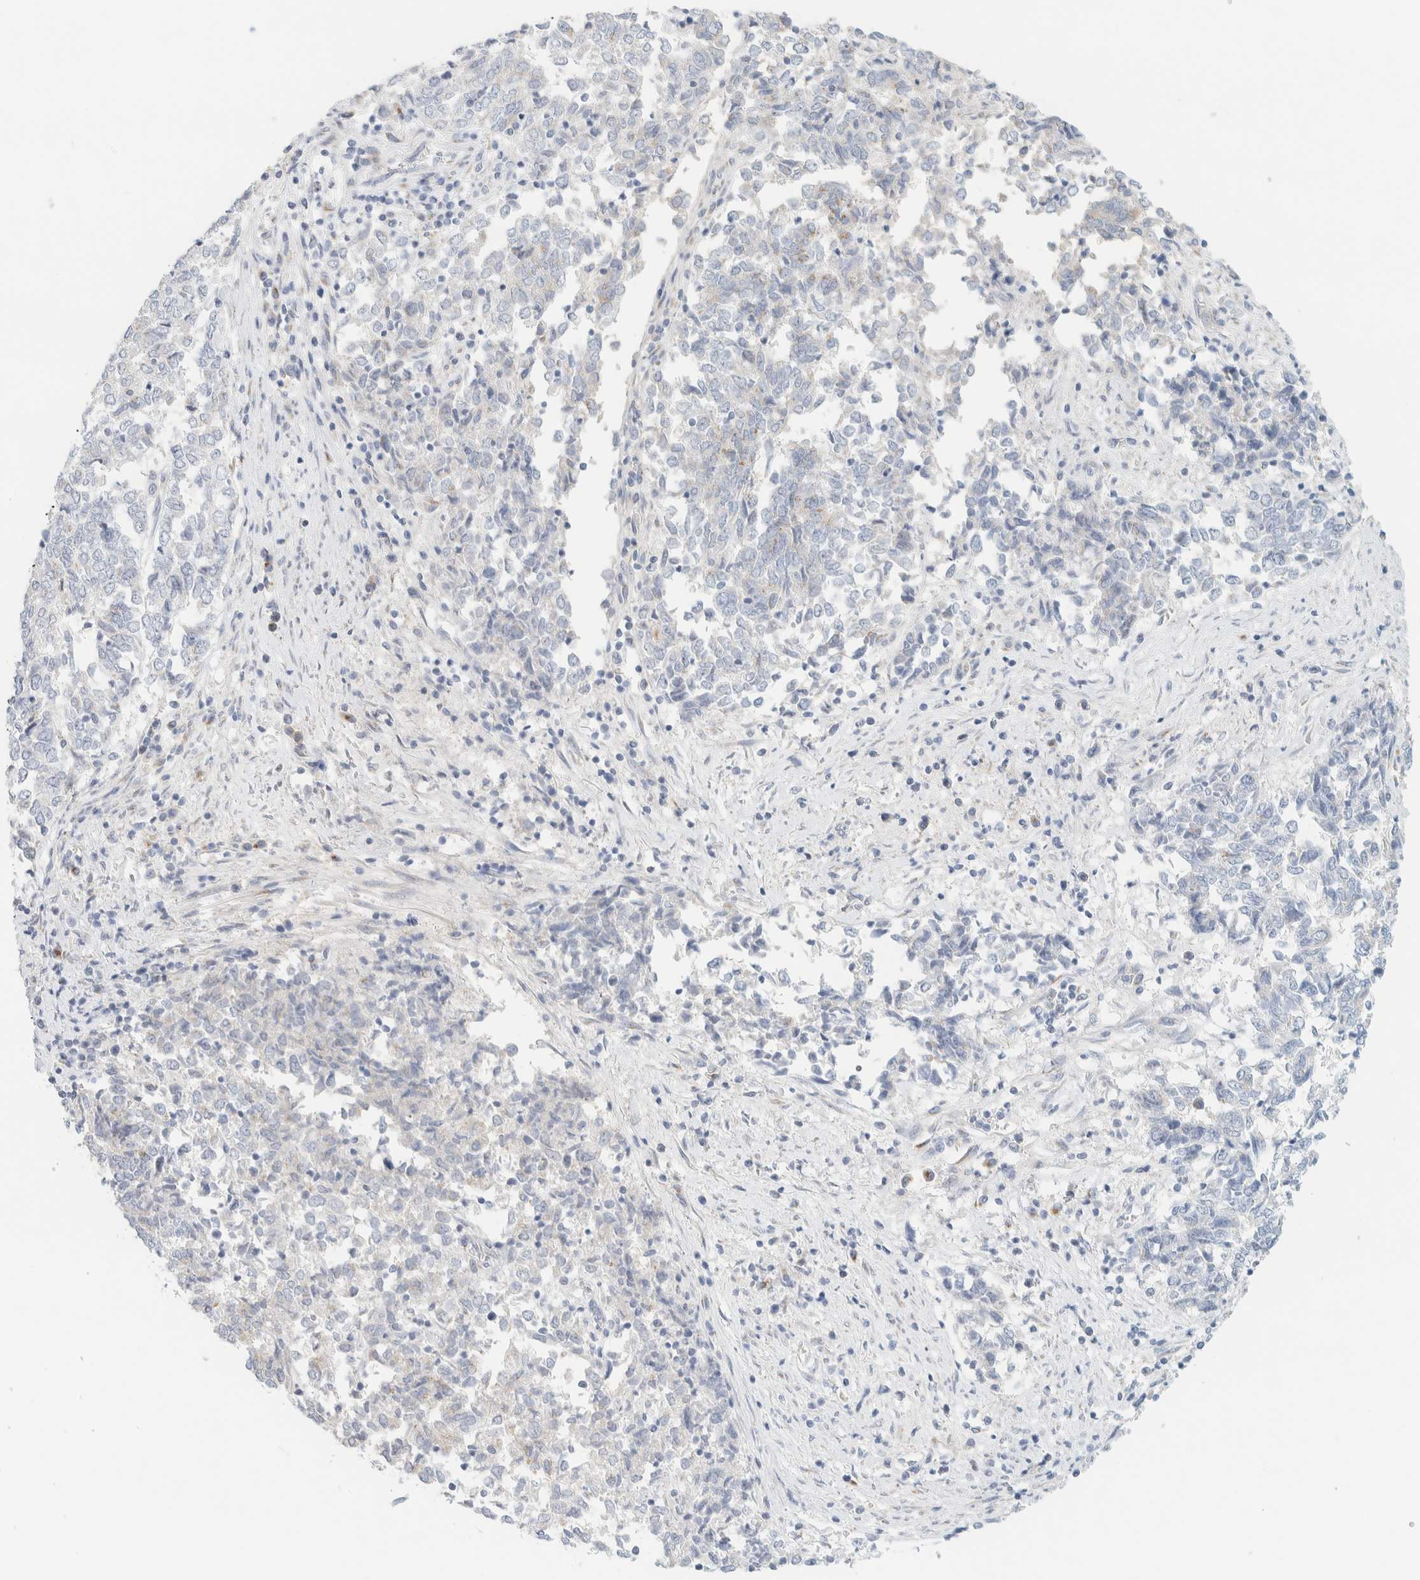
{"staining": {"intensity": "negative", "quantity": "none", "location": "none"}, "tissue": "endometrial cancer", "cell_type": "Tumor cells", "image_type": "cancer", "snomed": [{"axis": "morphology", "description": "Adenocarcinoma, NOS"}, {"axis": "topography", "description": "Endometrium"}], "caption": "High power microscopy histopathology image of an immunohistochemistry micrograph of adenocarcinoma (endometrial), revealing no significant staining in tumor cells.", "gene": "SPNS3", "patient": {"sex": "female", "age": 80}}